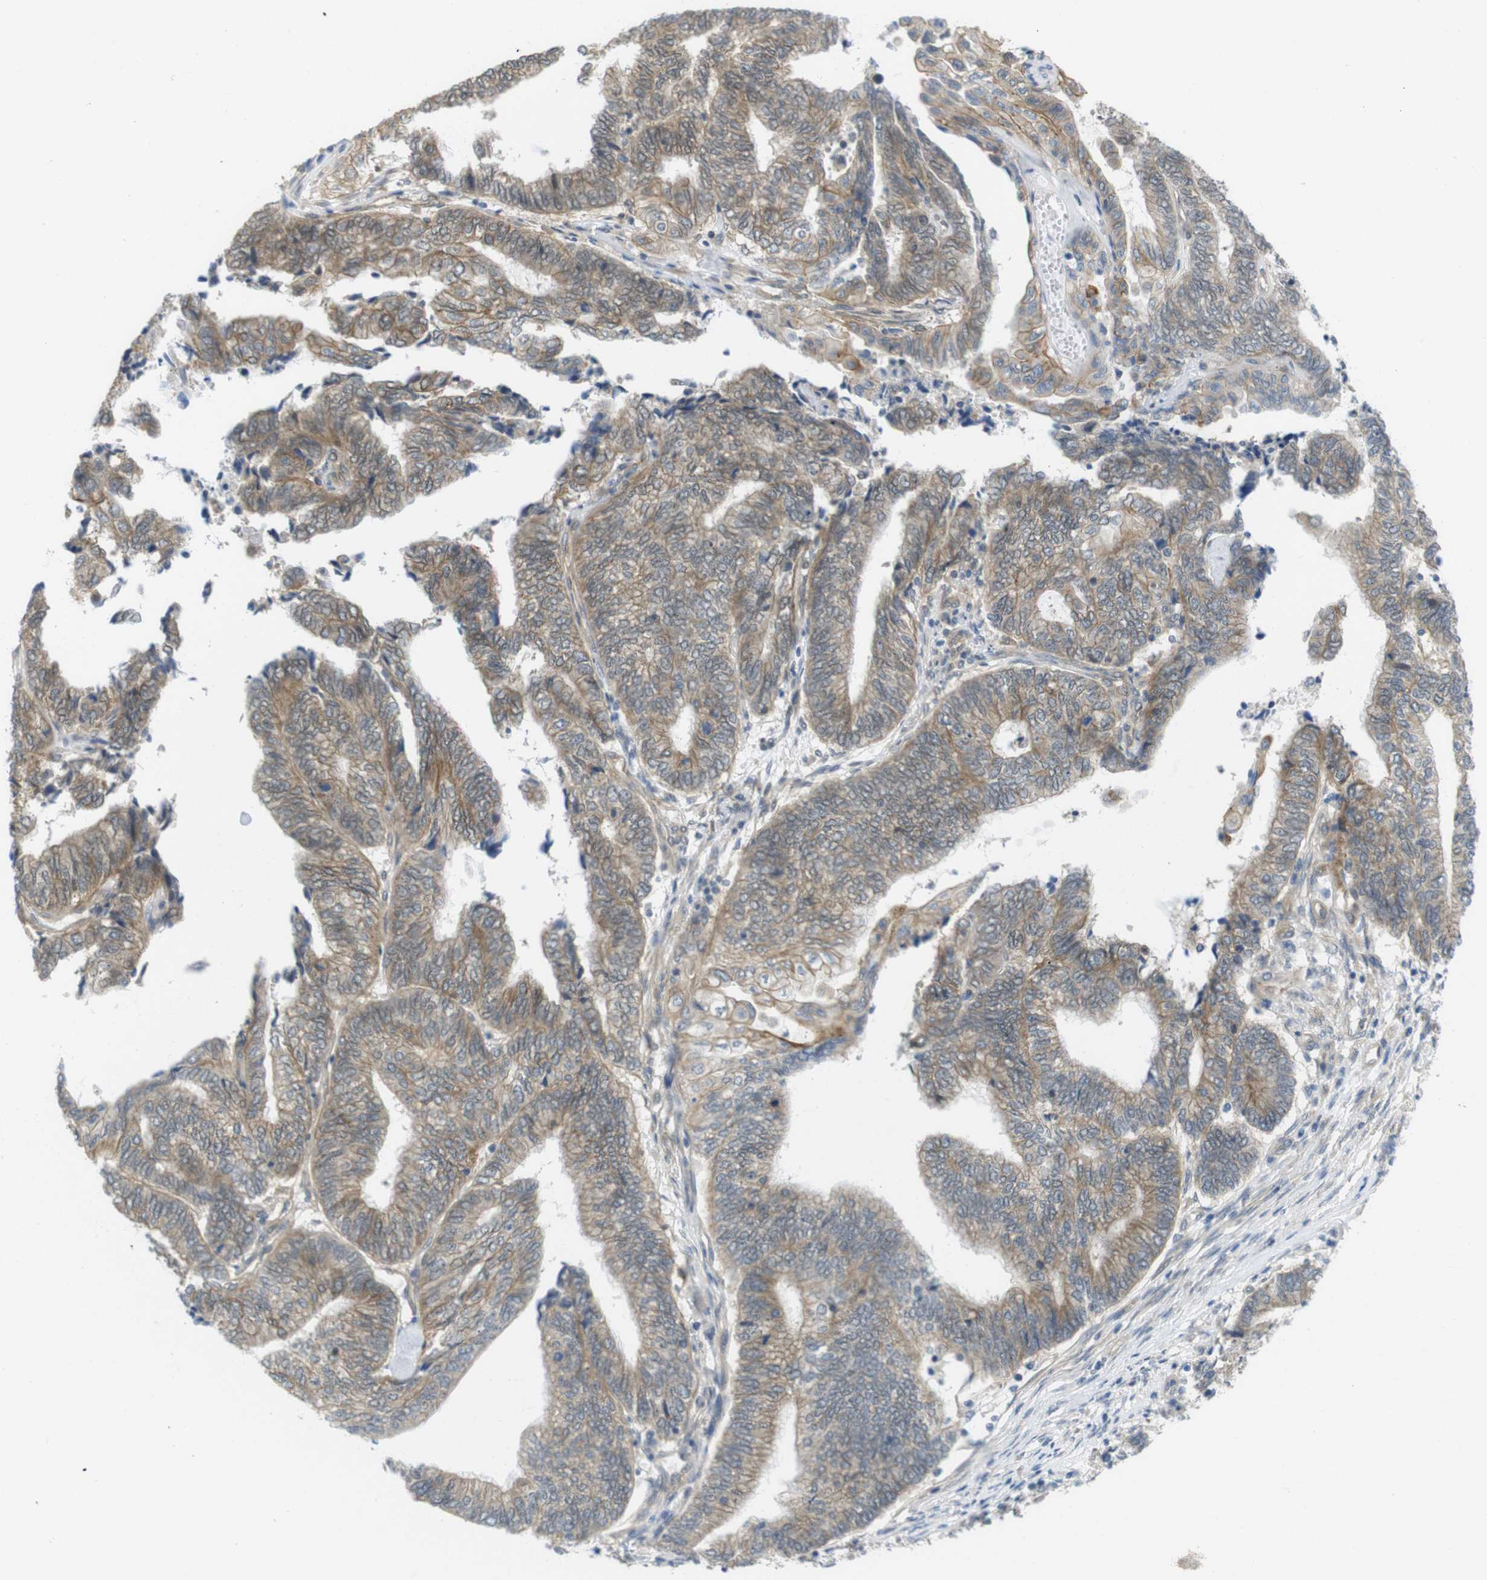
{"staining": {"intensity": "weak", "quantity": ">75%", "location": "cytoplasmic/membranous"}, "tissue": "endometrial cancer", "cell_type": "Tumor cells", "image_type": "cancer", "snomed": [{"axis": "morphology", "description": "Adenocarcinoma, NOS"}, {"axis": "topography", "description": "Uterus"}, {"axis": "topography", "description": "Endometrium"}], "caption": "Immunohistochemistry (IHC) staining of endometrial cancer (adenocarcinoma), which exhibits low levels of weak cytoplasmic/membranous staining in approximately >75% of tumor cells indicating weak cytoplasmic/membranous protein expression. The staining was performed using DAB (3,3'-diaminobenzidine) (brown) for protein detection and nuclei were counterstained in hematoxylin (blue).", "gene": "ZDHHC5", "patient": {"sex": "female", "age": 70}}